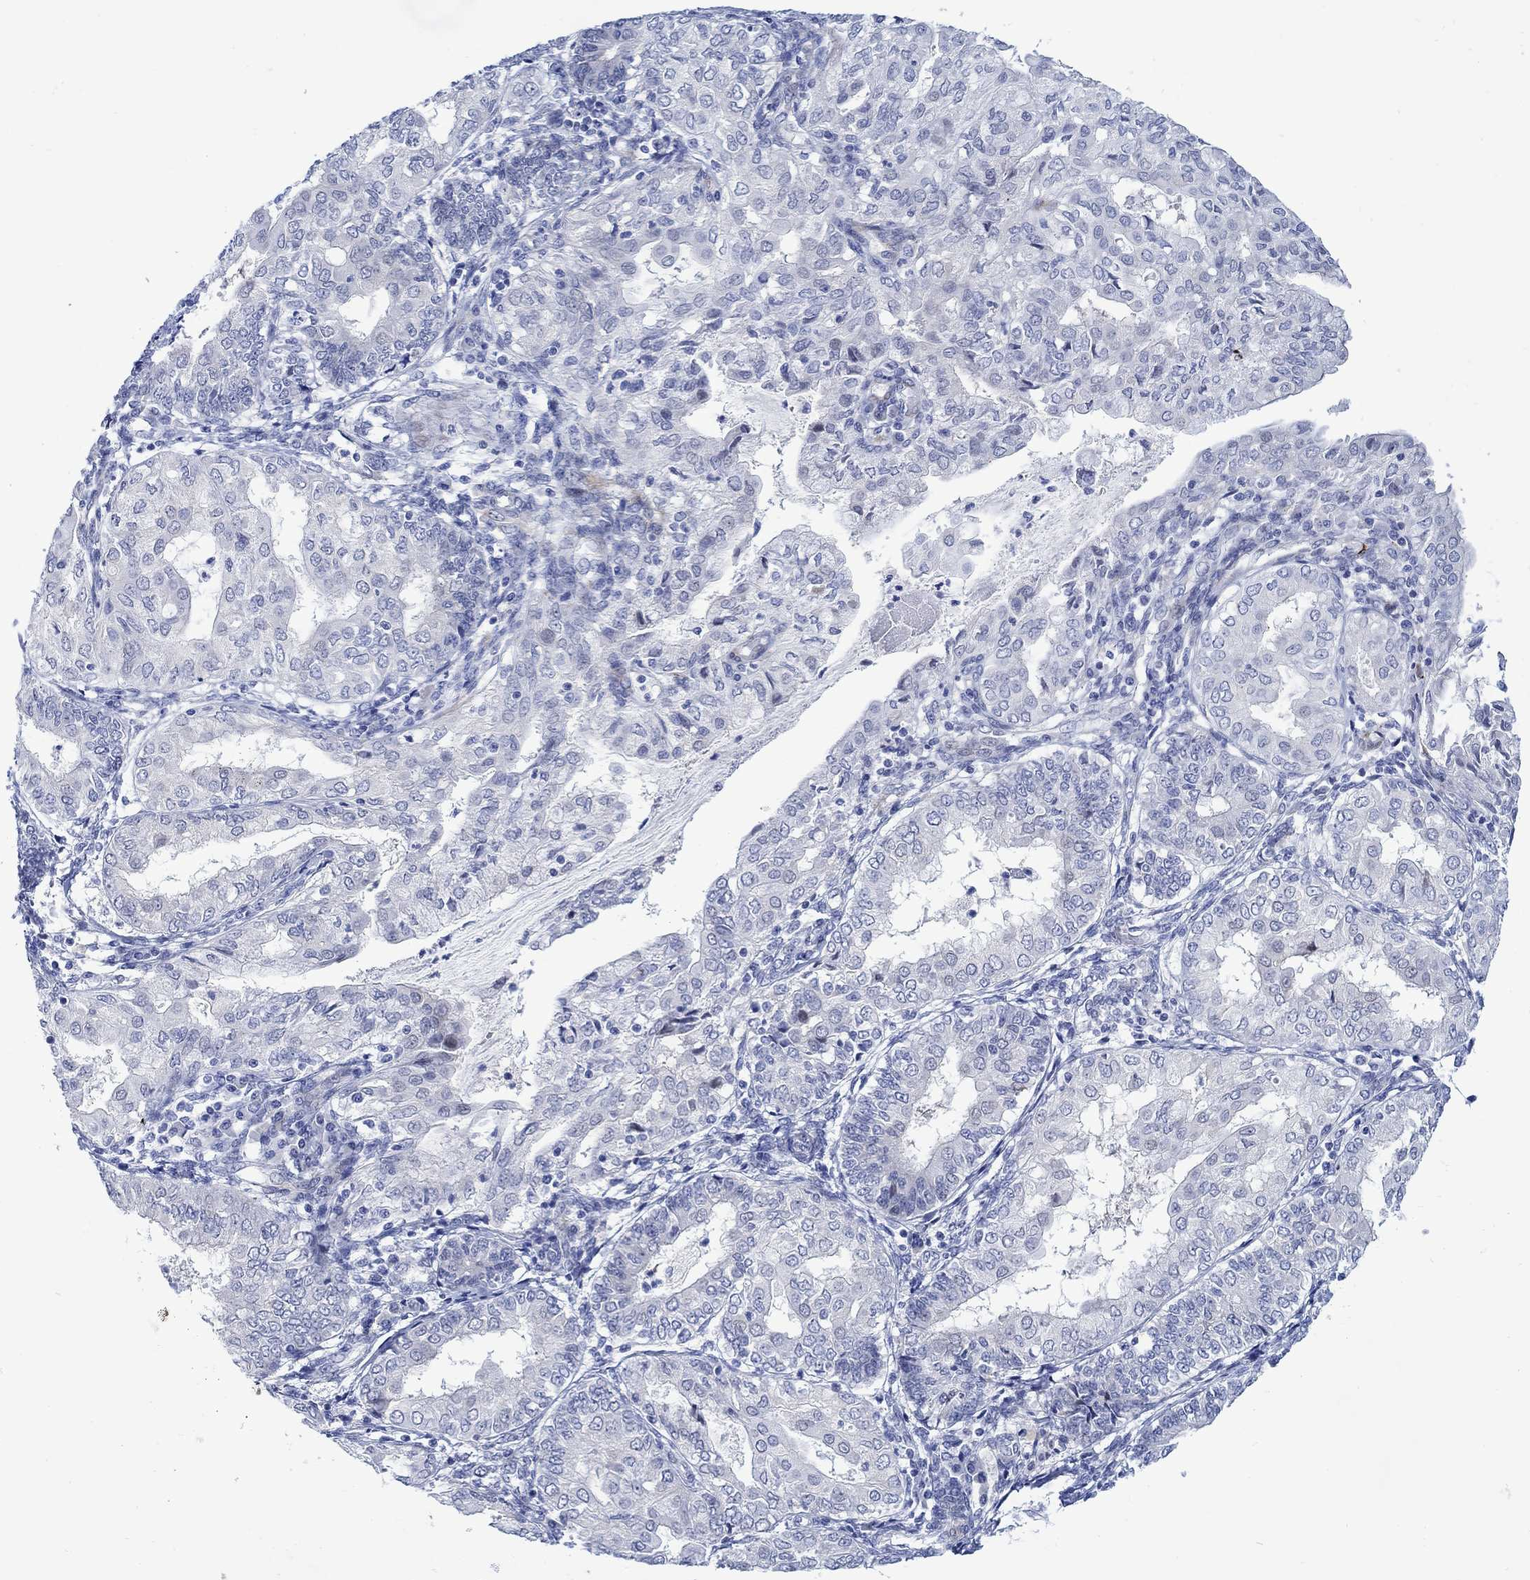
{"staining": {"intensity": "negative", "quantity": "none", "location": "none"}, "tissue": "endometrial cancer", "cell_type": "Tumor cells", "image_type": "cancer", "snomed": [{"axis": "morphology", "description": "Adenocarcinoma, NOS"}, {"axis": "topography", "description": "Endometrium"}], "caption": "The image shows no significant expression in tumor cells of endometrial cancer.", "gene": "KSR2", "patient": {"sex": "female", "age": 68}}